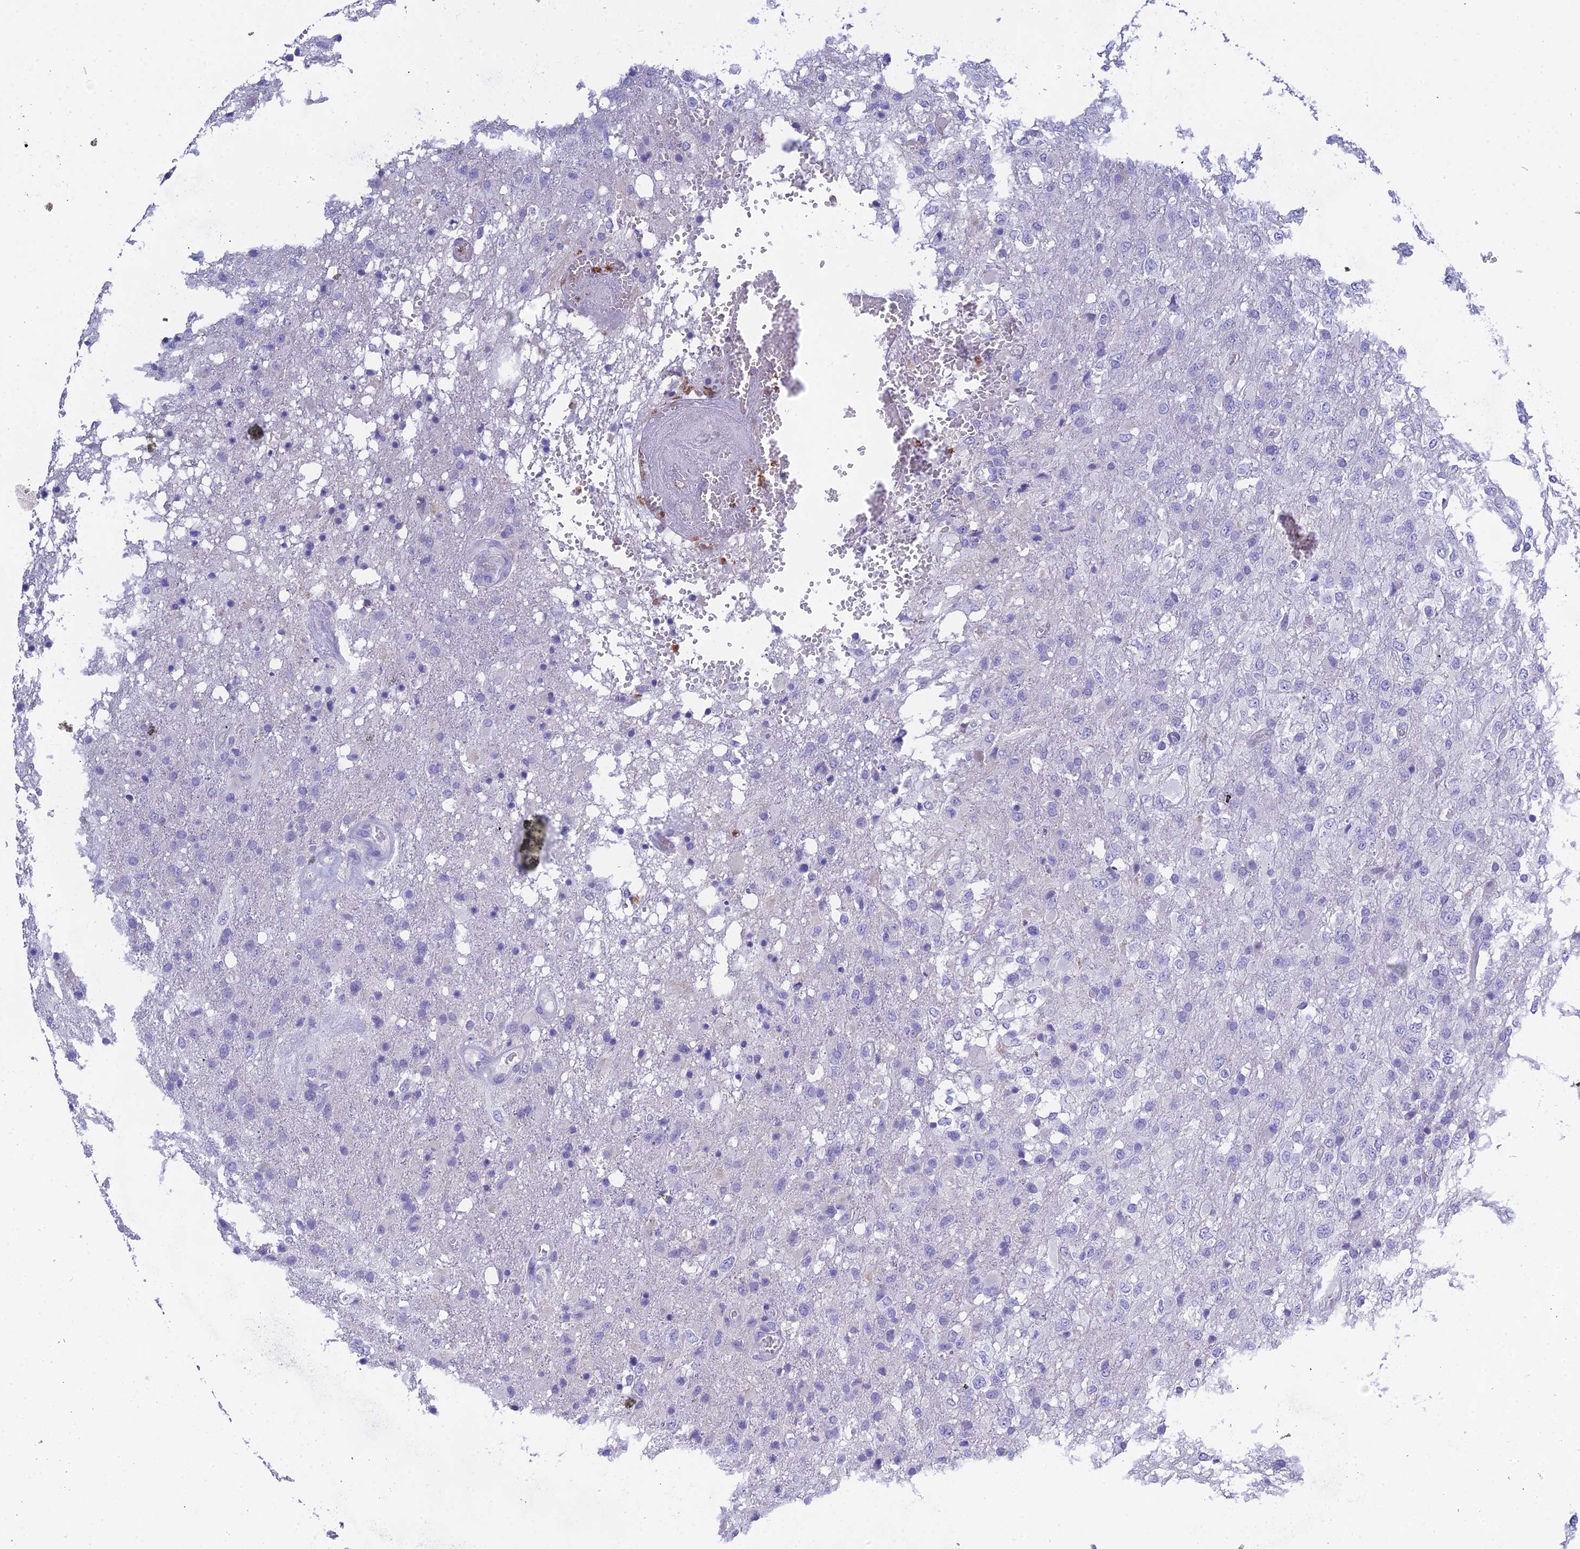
{"staining": {"intensity": "negative", "quantity": "none", "location": "none"}, "tissue": "glioma", "cell_type": "Tumor cells", "image_type": "cancer", "snomed": [{"axis": "morphology", "description": "Glioma, malignant, High grade"}, {"axis": "topography", "description": "Brain"}], "caption": "Glioma was stained to show a protein in brown. There is no significant expression in tumor cells. The staining is performed using DAB (3,3'-diaminobenzidine) brown chromogen with nuclei counter-stained in using hematoxylin.", "gene": "KIAA0408", "patient": {"sex": "female", "age": 74}}